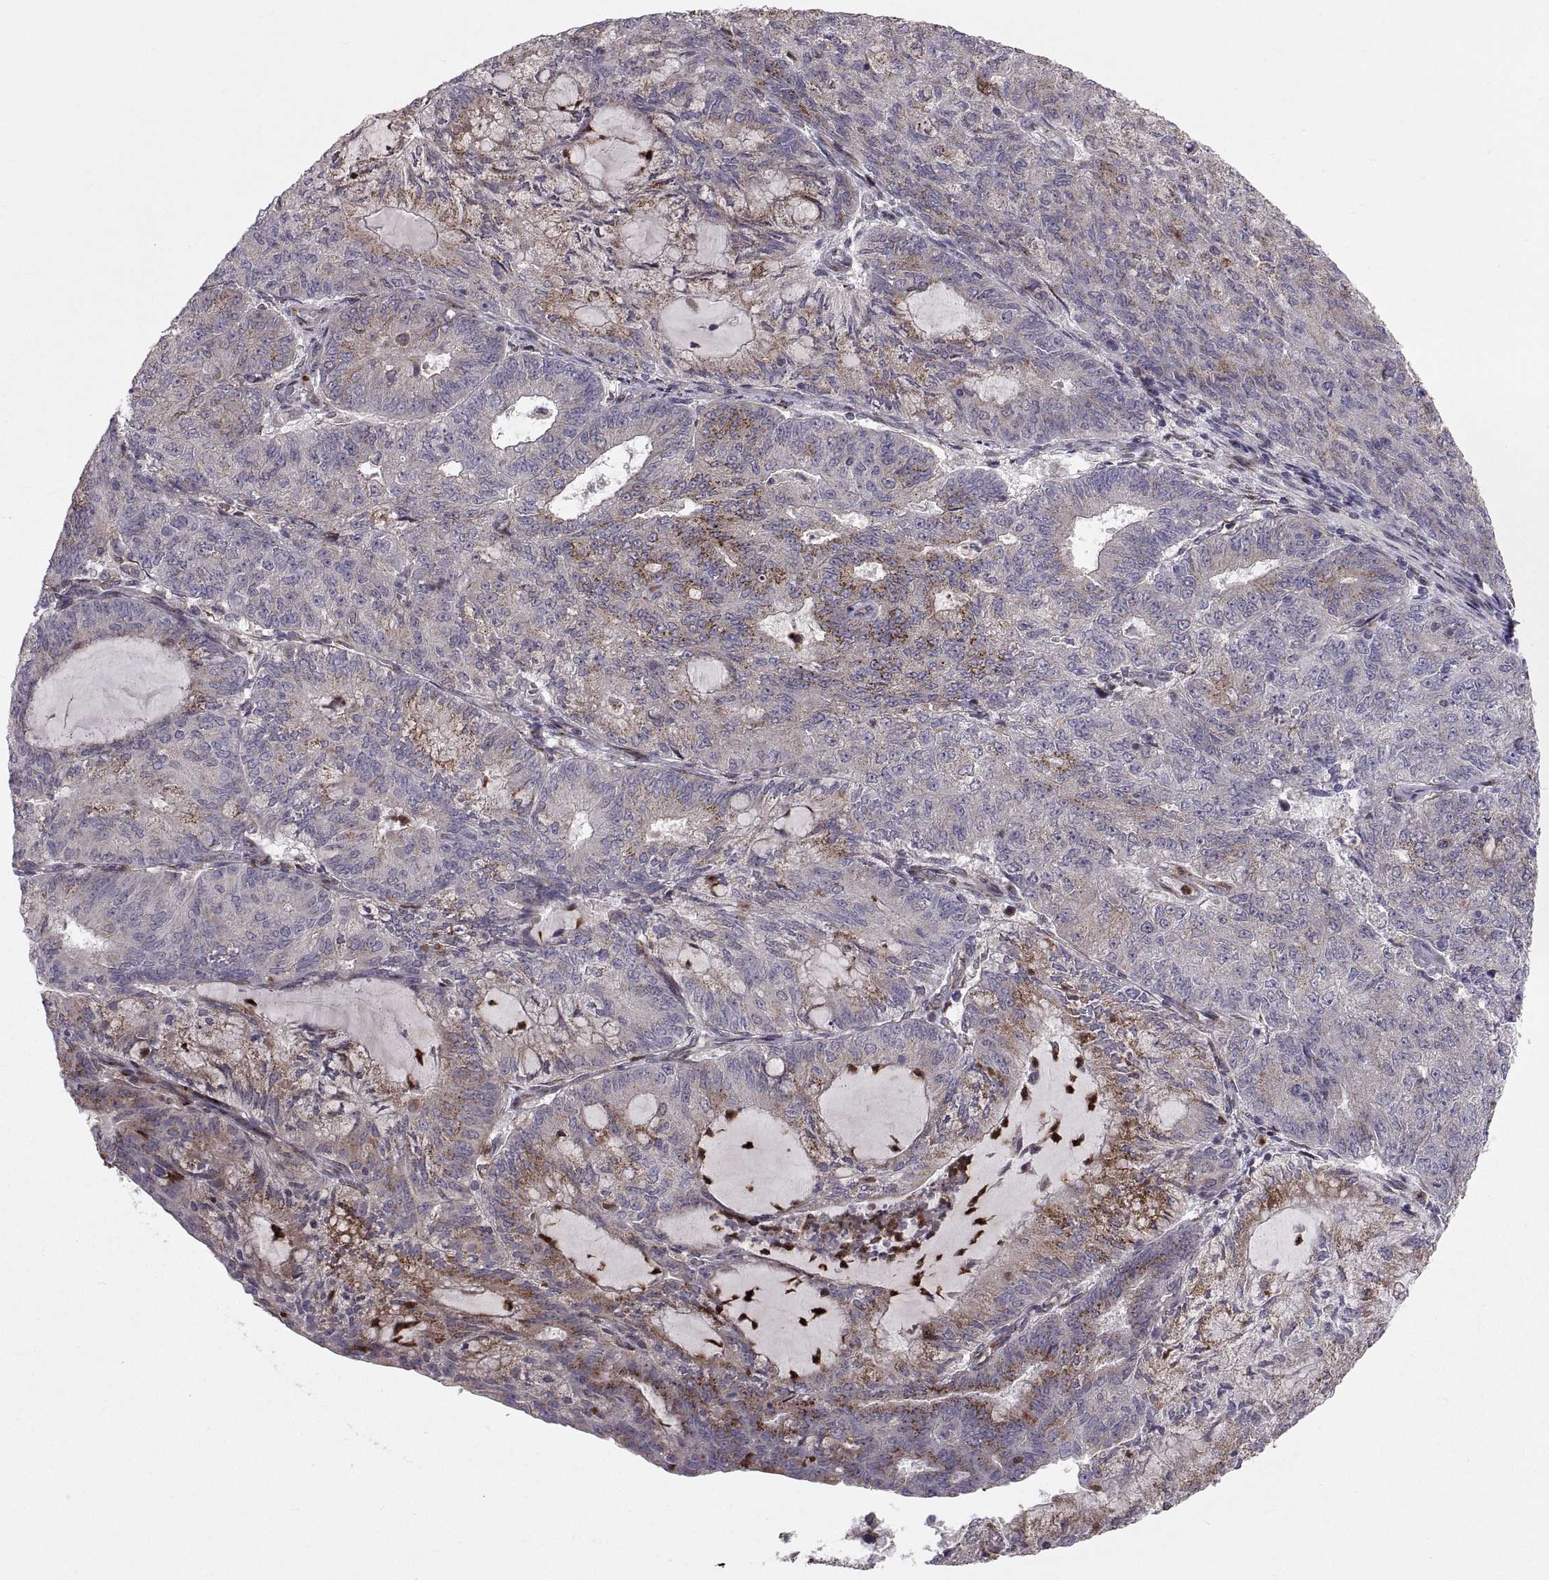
{"staining": {"intensity": "moderate", "quantity": "<25%", "location": "cytoplasmic/membranous"}, "tissue": "endometrial cancer", "cell_type": "Tumor cells", "image_type": "cancer", "snomed": [{"axis": "morphology", "description": "Adenocarcinoma, NOS"}, {"axis": "topography", "description": "Endometrium"}], "caption": "Protein staining of endometrial cancer (adenocarcinoma) tissue reveals moderate cytoplasmic/membranous positivity in about <25% of tumor cells.", "gene": "TESC", "patient": {"sex": "female", "age": 82}}